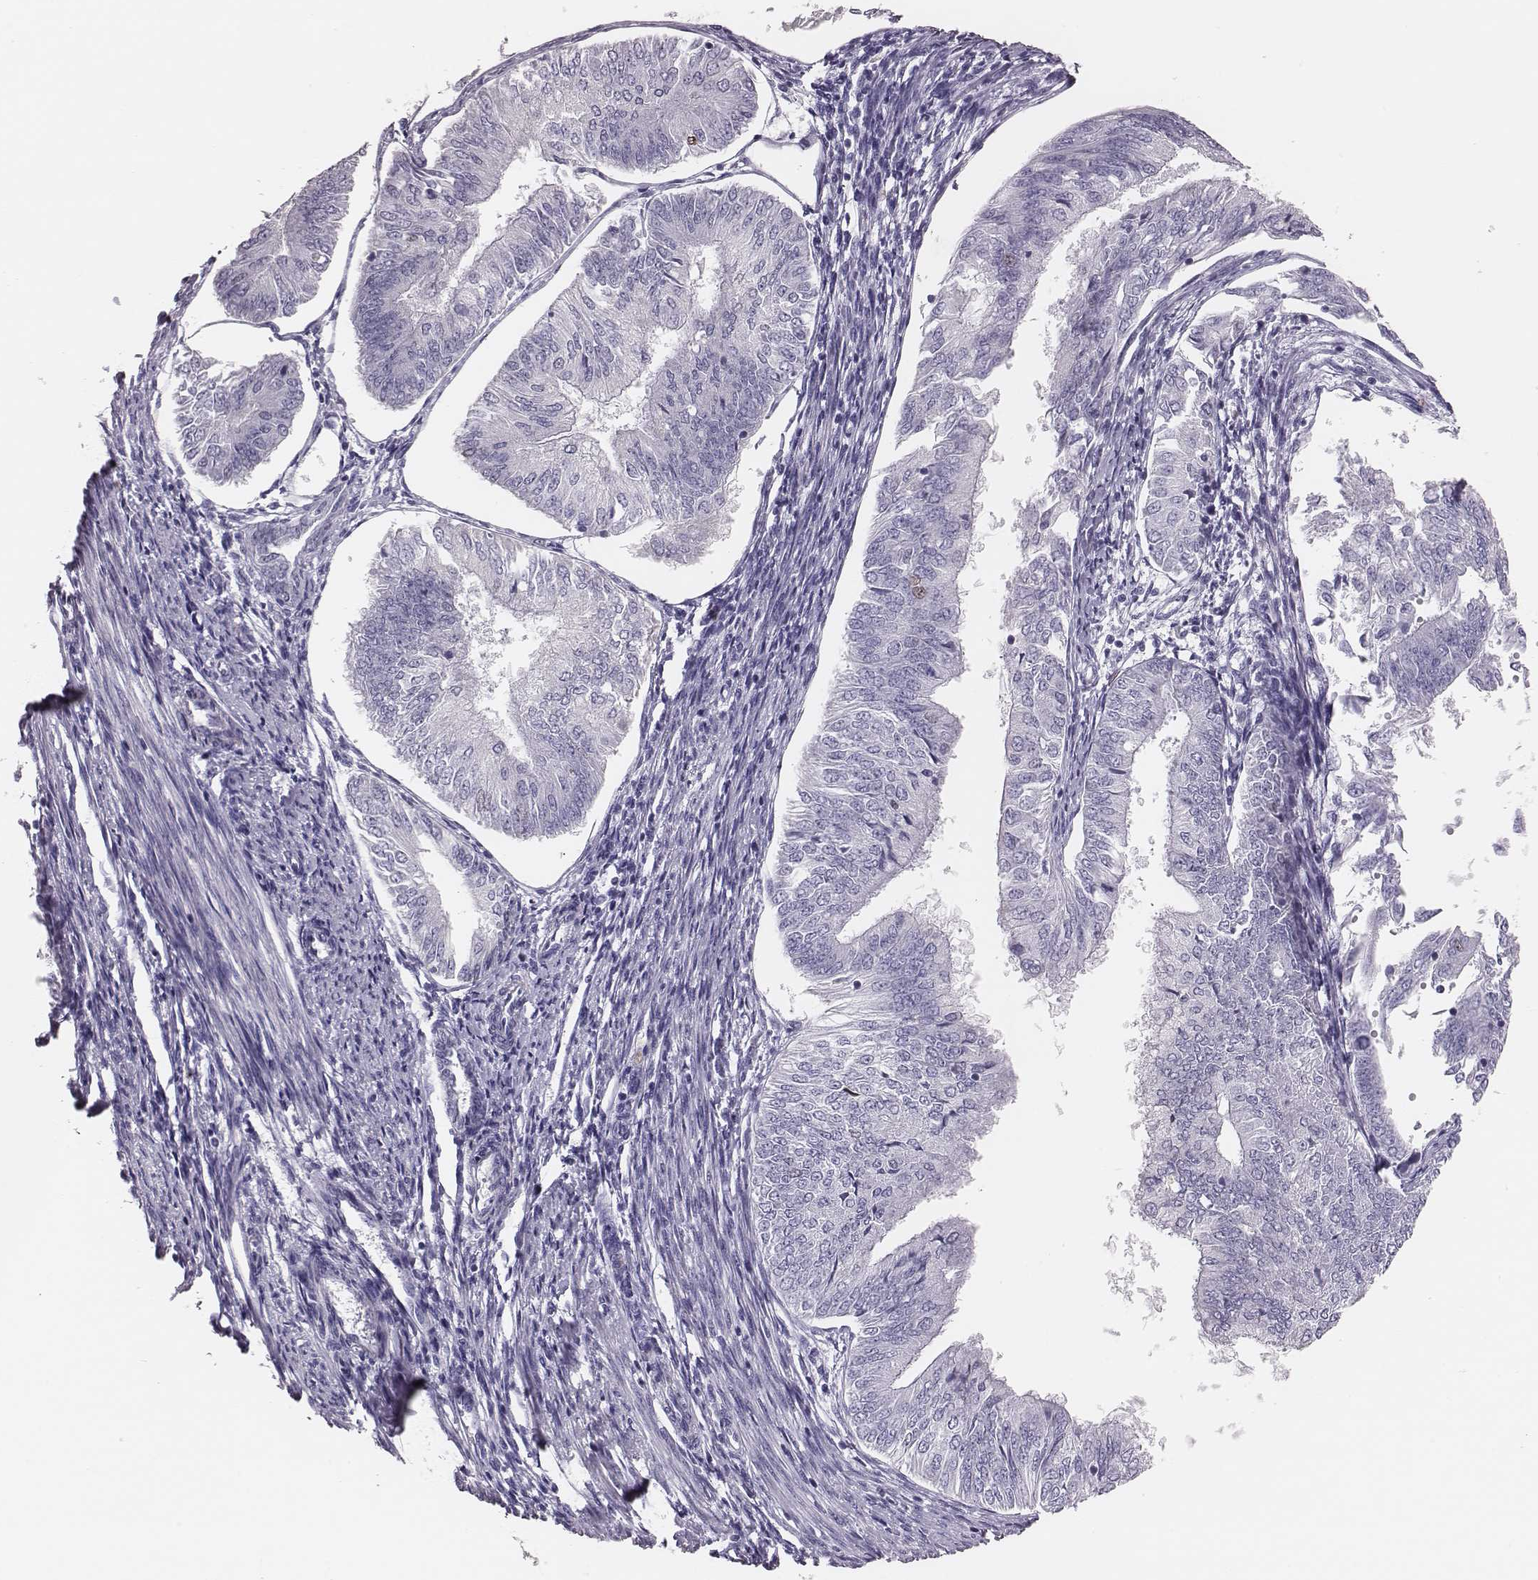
{"staining": {"intensity": "negative", "quantity": "none", "location": "none"}, "tissue": "endometrial cancer", "cell_type": "Tumor cells", "image_type": "cancer", "snomed": [{"axis": "morphology", "description": "Adenocarcinoma, NOS"}, {"axis": "topography", "description": "Endometrium"}], "caption": "Immunohistochemistry histopathology image of endometrial cancer (adenocarcinoma) stained for a protein (brown), which exhibits no positivity in tumor cells.", "gene": "H1-6", "patient": {"sex": "female", "age": 58}}